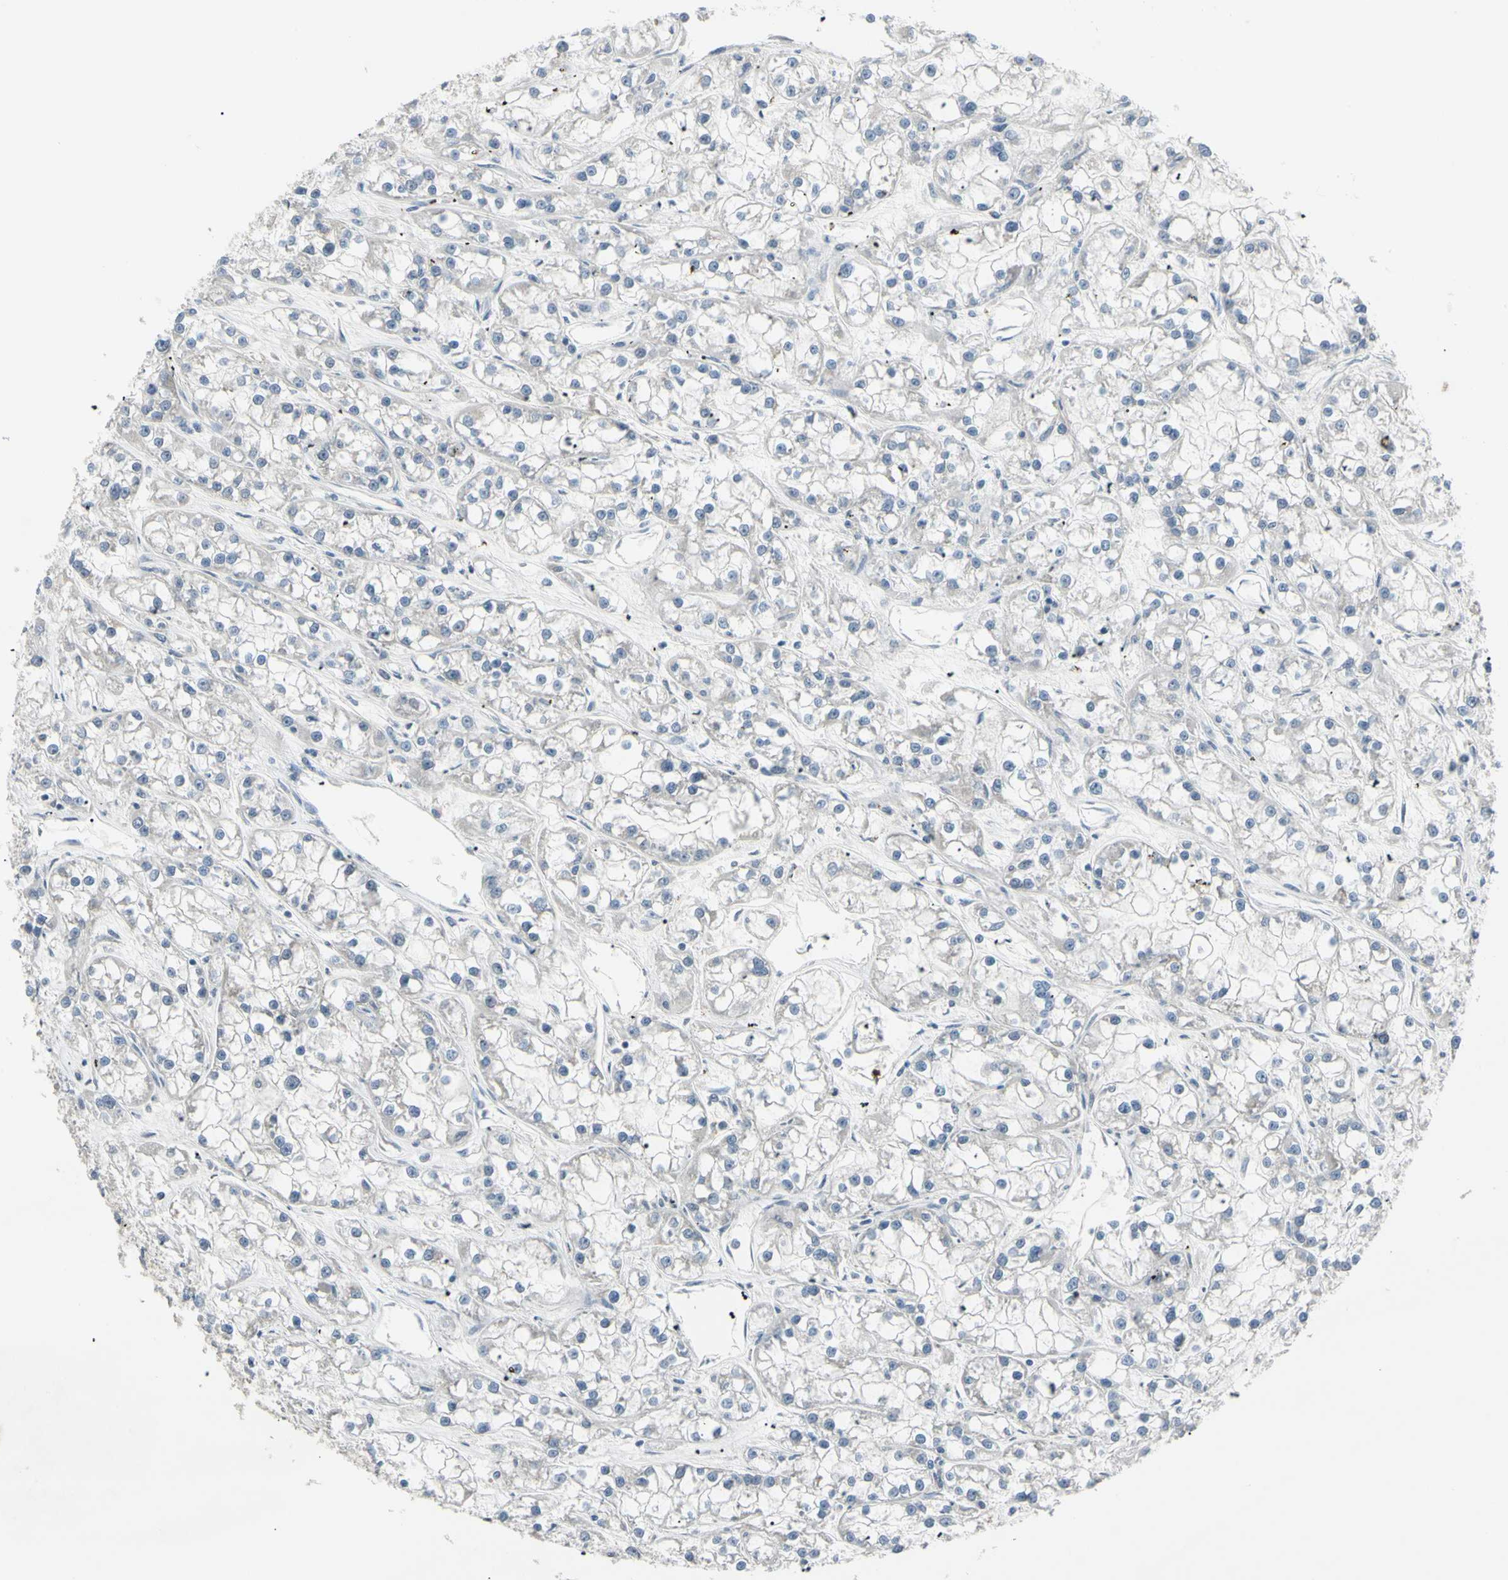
{"staining": {"intensity": "negative", "quantity": "none", "location": "none"}, "tissue": "renal cancer", "cell_type": "Tumor cells", "image_type": "cancer", "snomed": [{"axis": "morphology", "description": "Adenocarcinoma, NOS"}, {"axis": "topography", "description": "Kidney"}], "caption": "An IHC micrograph of renal adenocarcinoma is shown. There is no staining in tumor cells of renal adenocarcinoma.", "gene": "ETNK1", "patient": {"sex": "female", "age": 52}}